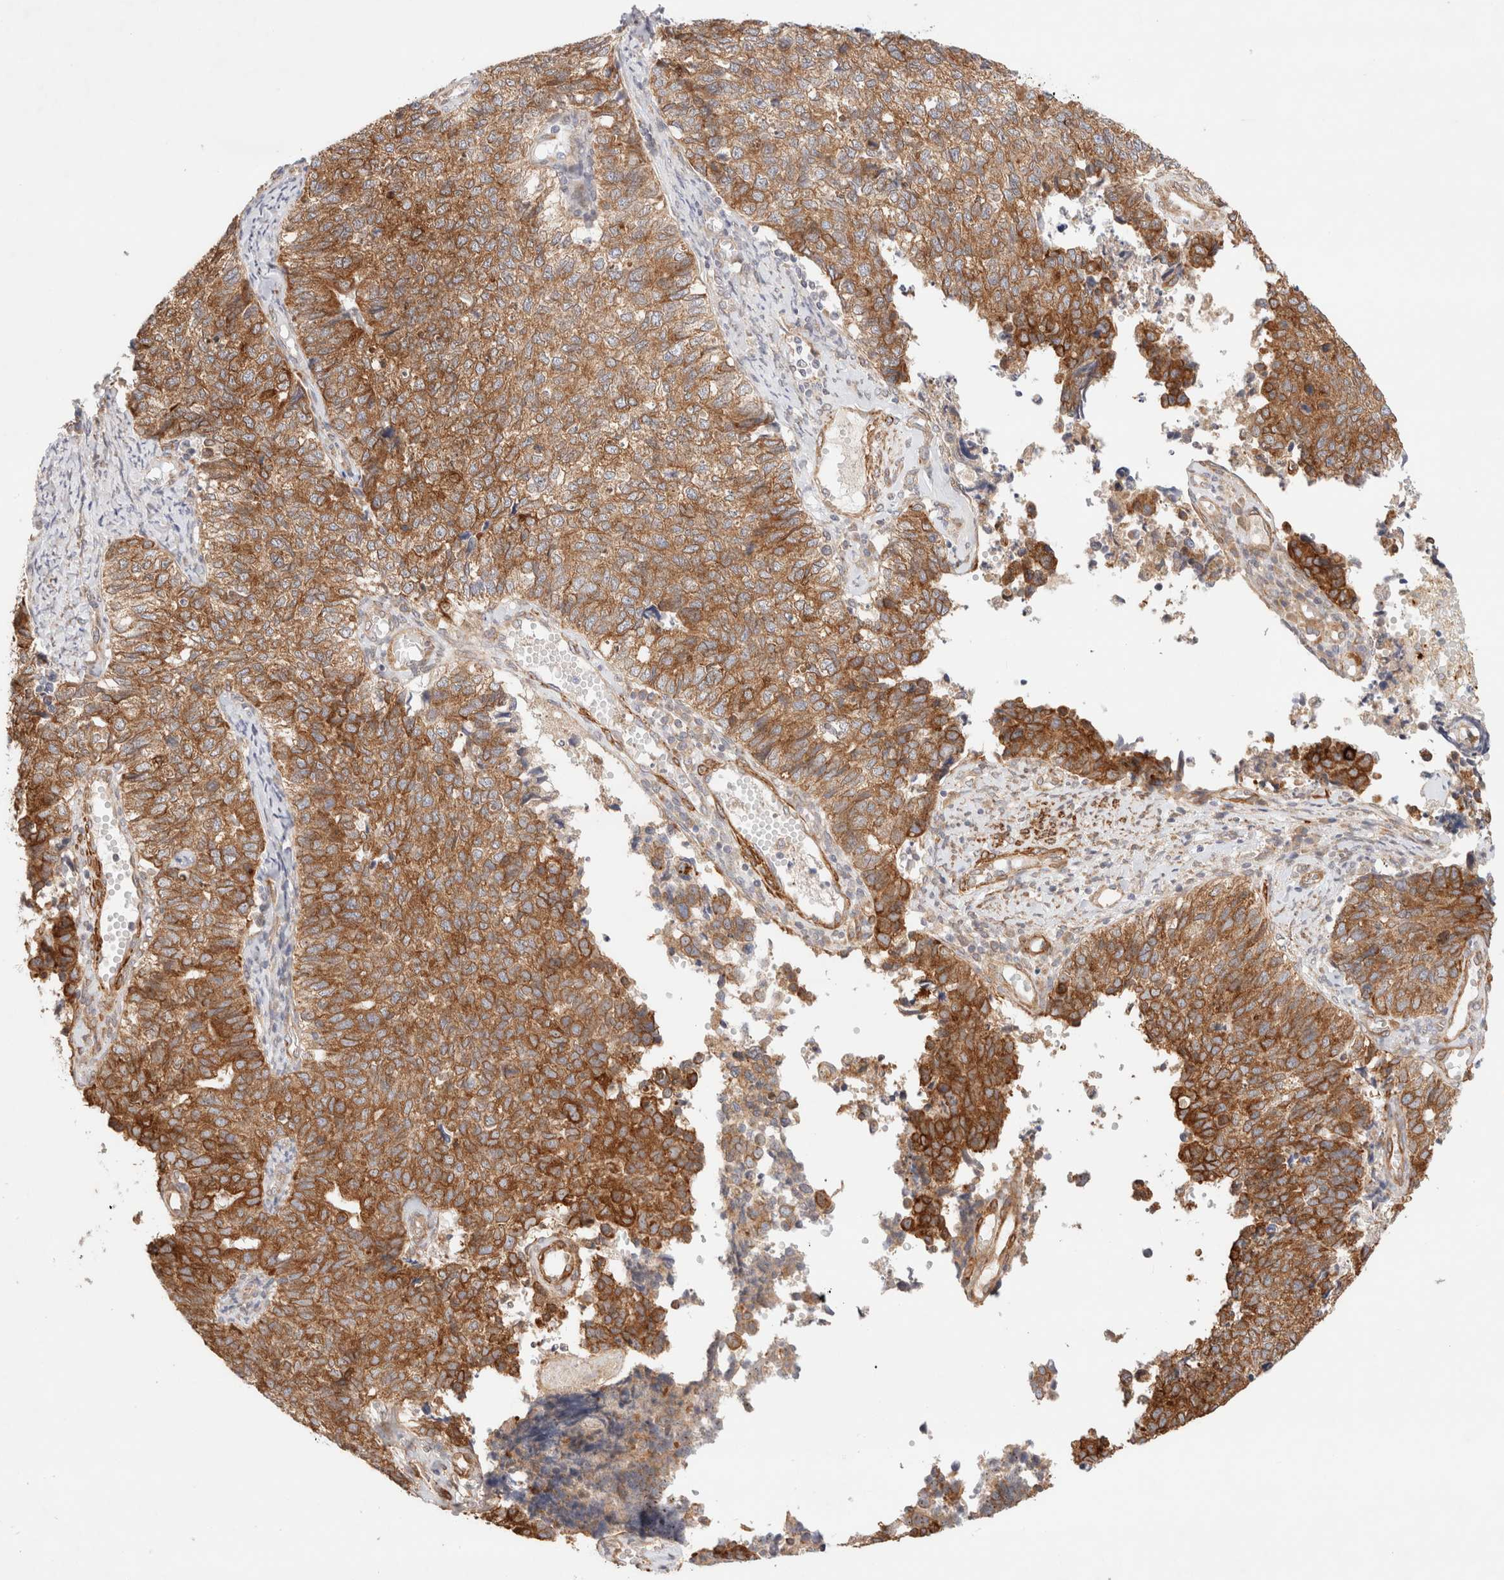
{"staining": {"intensity": "strong", "quantity": ">75%", "location": "cytoplasmic/membranous"}, "tissue": "cervical cancer", "cell_type": "Tumor cells", "image_type": "cancer", "snomed": [{"axis": "morphology", "description": "Squamous cell carcinoma, NOS"}, {"axis": "topography", "description": "Cervix"}], "caption": "Approximately >75% of tumor cells in cervical squamous cell carcinoma reveal strong cytoplasmic/membranous protein positivity as visualized by brown immunohistochemical staining.", "gene": "RRP15", "patient": {"sex": "female", "age": 63}}